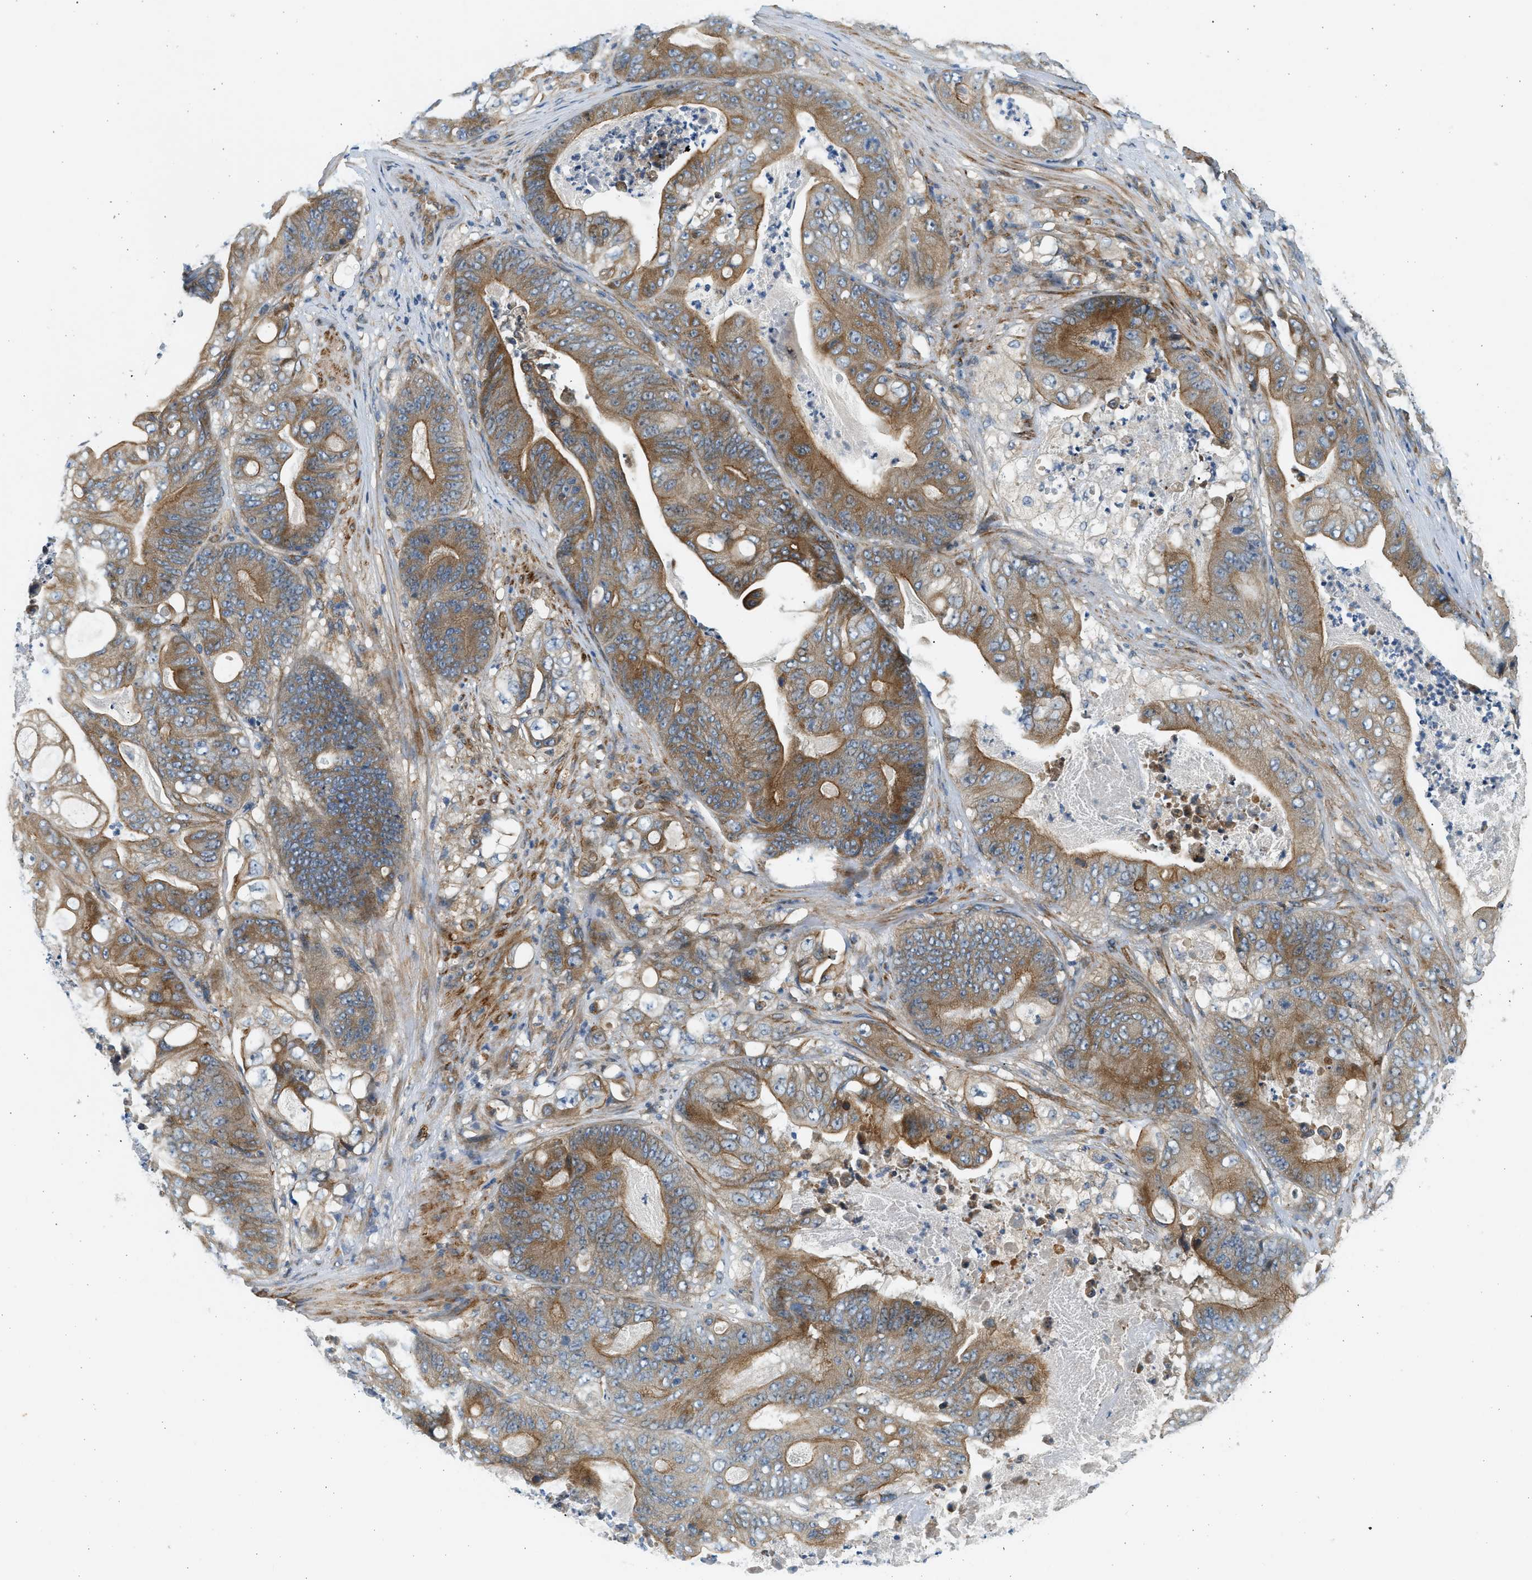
{"staining": {"intensity": "moderate", "quantity": ">75%", "location": "cytoplasmic/membranous"}, "tissue": "stomach cancer", "cell_type": "Tumor cells", "image_type": "cancer", "snomed": [{"axis": "morphology", "description": "Adenocarcinoma, NOS"}, {"axis": "topography", "description": "Stomach"}], "caption": "Immunohistochemistry image of neoplastic tissue: stomach cancer (adenocarcinoma) stained using IHC demonstrates medium levels of moderate protein expression localized specifically in the cytoplasmic/membranous of tumor cells, appearing as a cytoplasmic/membranous brown color.", "gene": "KDELR2", "patient": {"sex": "female", "age": 73}}